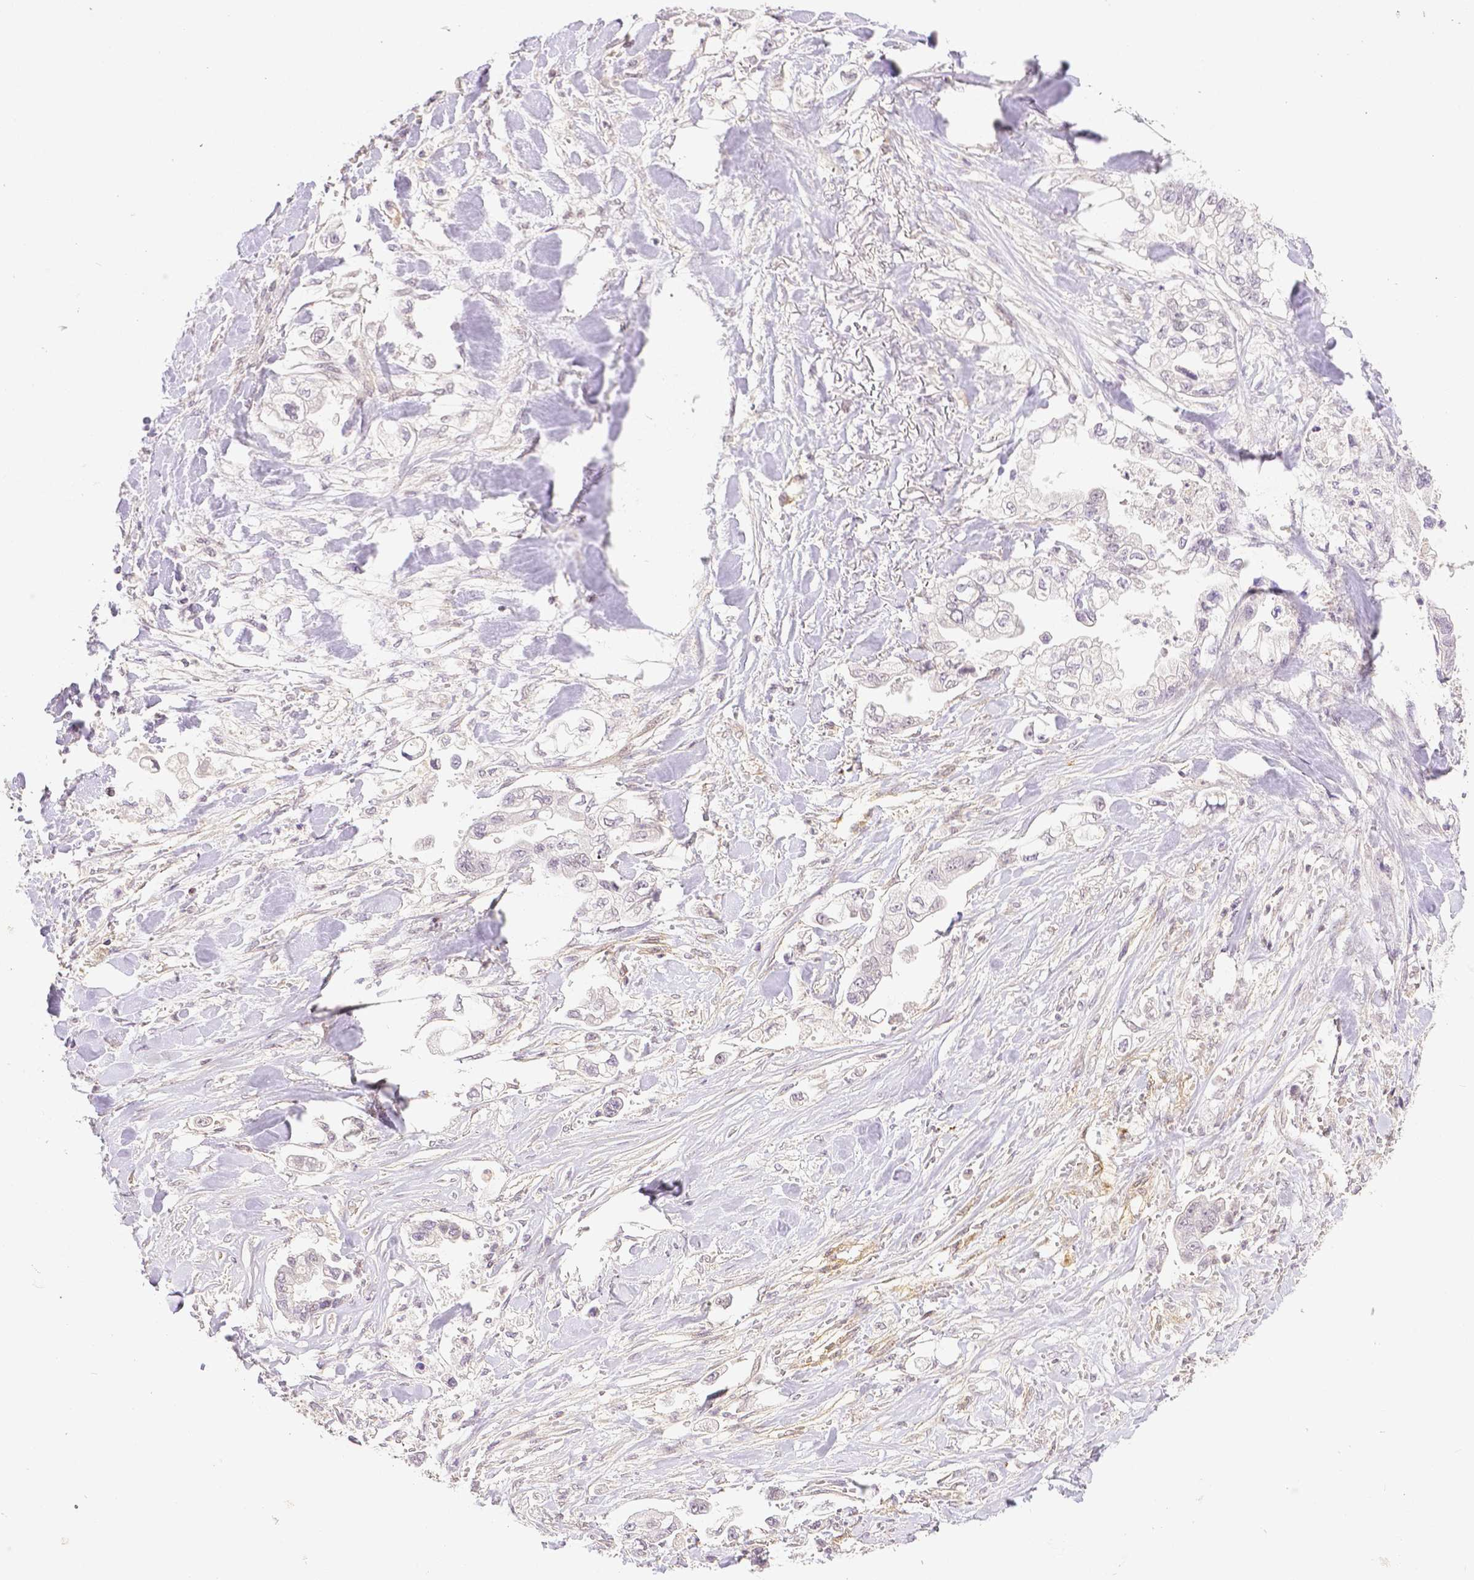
{"staining": {"intensity": "negative", "quantity": "none", "location": "none"}, "tissue": "stomach cancer", "cell_type": "Tumor cells", "image_type": "cancer", "snomed": [{"axis": "morphology", "description": "Adenocarcinoma, NOS"}, {"axis": "topography", "description": "Stomach"}], "caption": "IHC image of neoplastic tissue: human stomach cancer (adenocarcinoma) stained with DAB (3,3'-diaminobenzidine) reveals no significant protein staining in tumor cells. Brightfield microscopy of immunohistochemistry (IHC) stained with DAB (3,3'-diaminobenzidine) (brown) and hematoxylin (blue), captured at high magnification.", "gene": "THY1", "patient": {"sex": "male", "age": 62}}